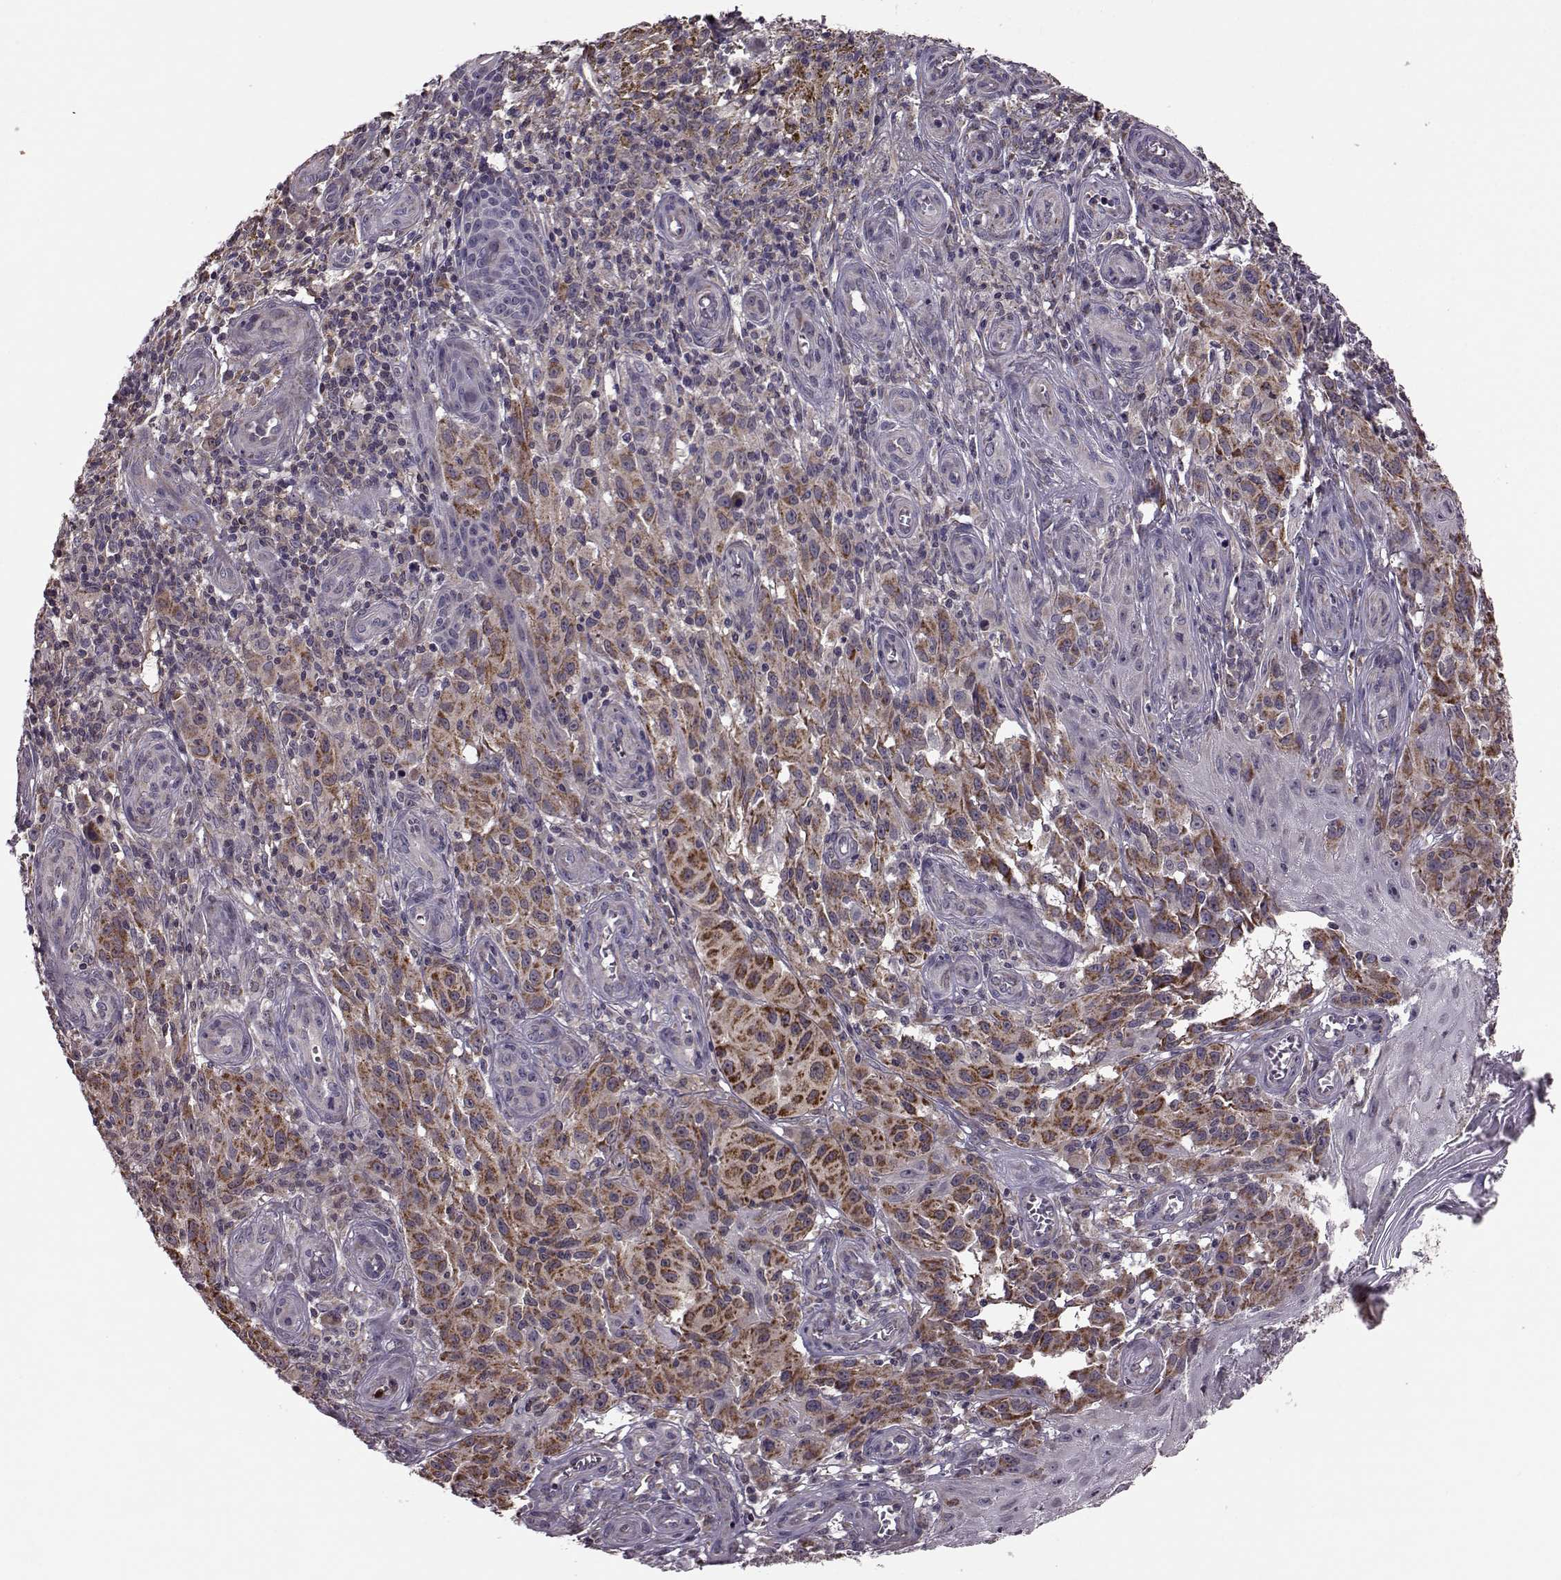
{"staining": {"intensity": "strong", "quantity": "25%-75%", "location": "cytoplasmic/membranous"}, "tissue": "melanoma", "cell_type": "Tumor cells", "image_type": "cancer", "snomed": [{"axis": "morphology", "description": "Malignant melanoma, NOS"}, {"axis": "topography", "description": "Skin"}], "caption": "Immunohistochemical staining of human malignant melanoma displays high levels of strong cytoplasmic/membranous expression in approximately 25%-75% of tumor cells.", "gene": "PUDP", "patient": {"sex": "female", "age": 53}}